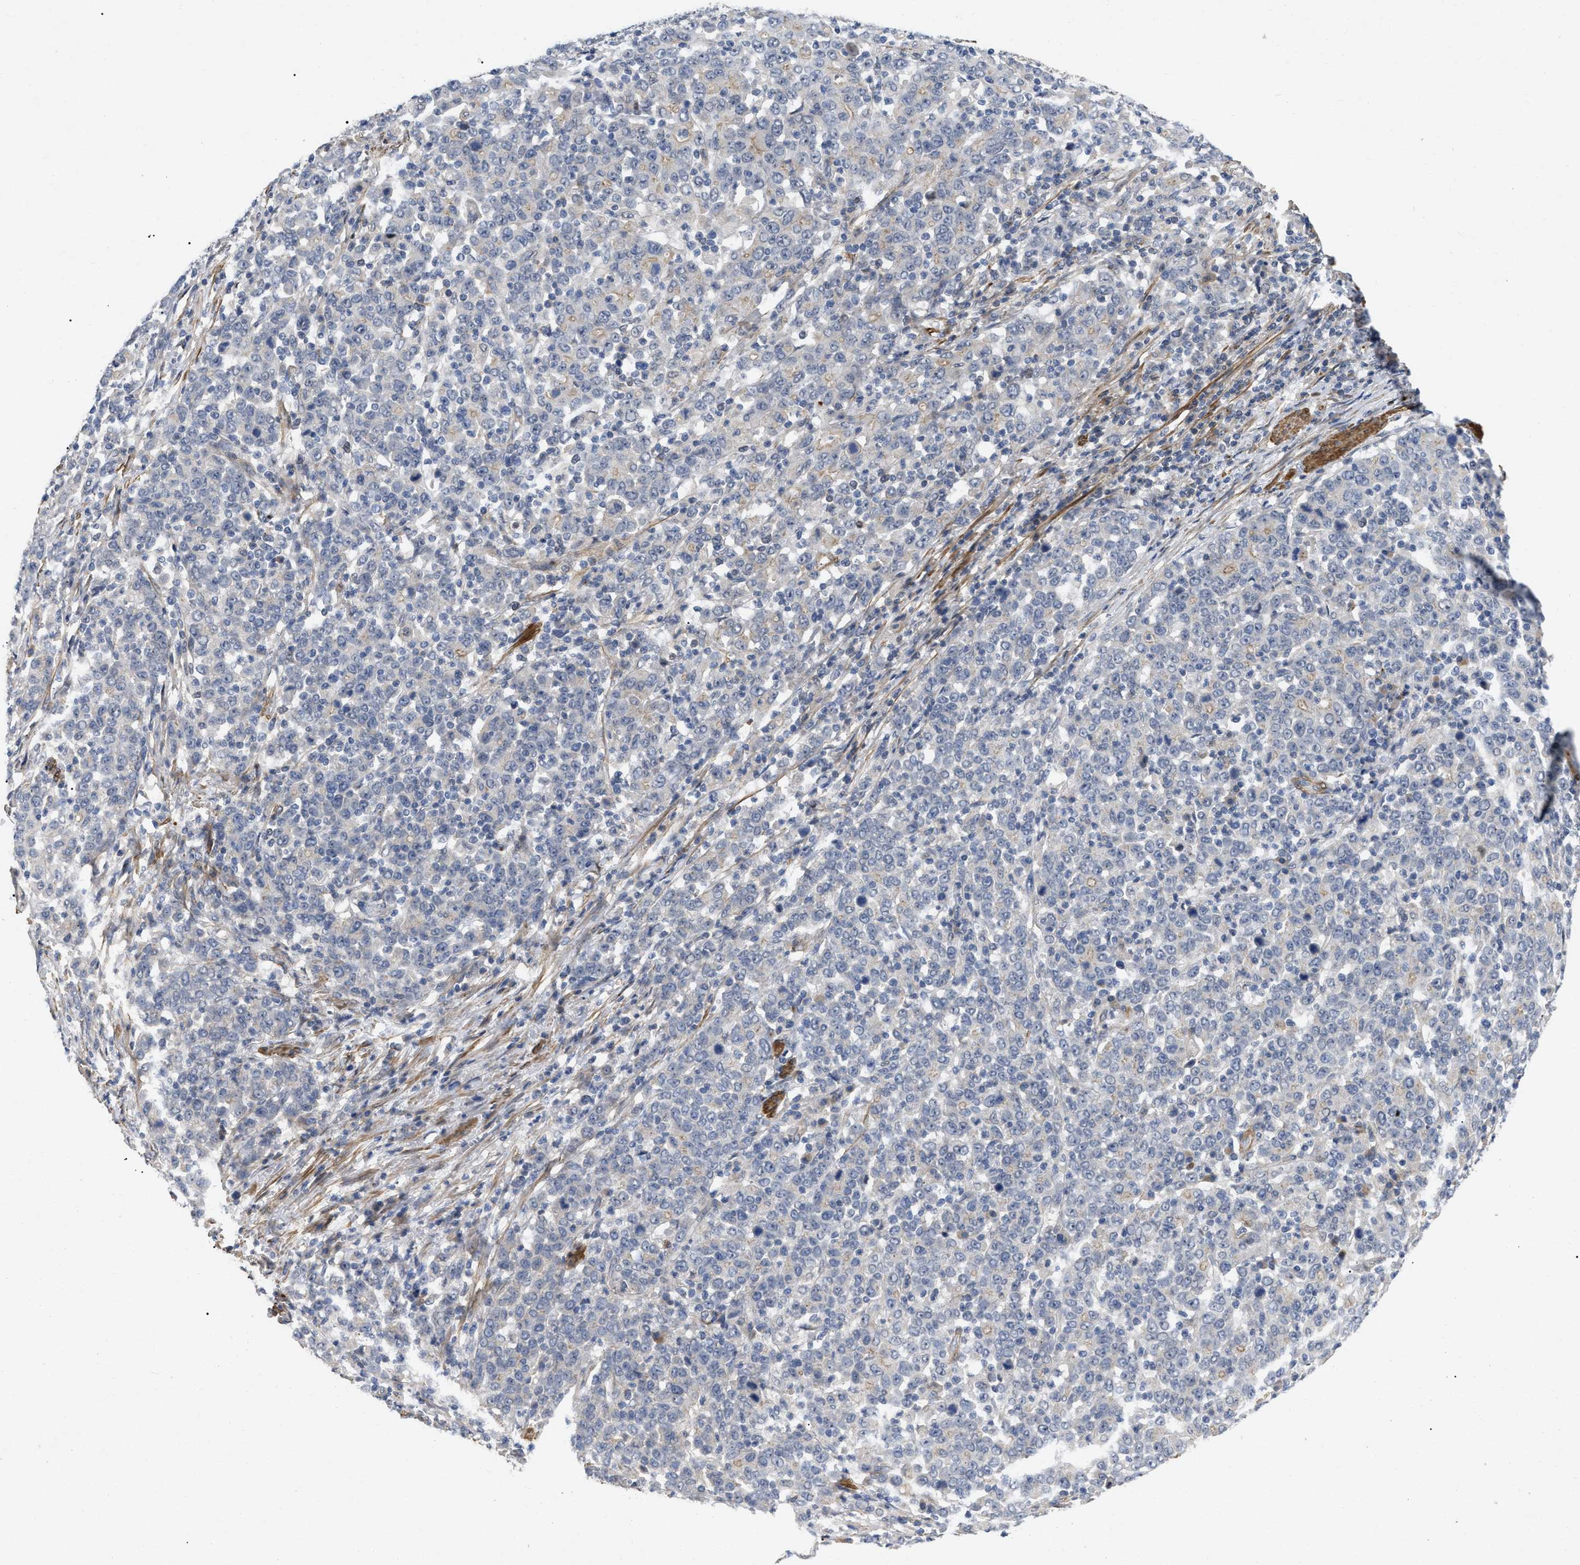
{"staining": {"intensity": "negative", "quantity": "none", "location": "none"}, "tissue": "stomach cancer", "cell_type": "Tumor cells", "image_type": "cancer", "snomed": [{"axis": "morphology", "description": "Adenocarcinoma, NOS"}, {"axis": "topography", "description": "Stomach, upper"}], "caption": "Tumor cells are negative for brown protein staining in stomach cancer (adenocarcinoma).", "gene": "ST6GALNAC6", "patient": {"sex": "male", "age": 69}}